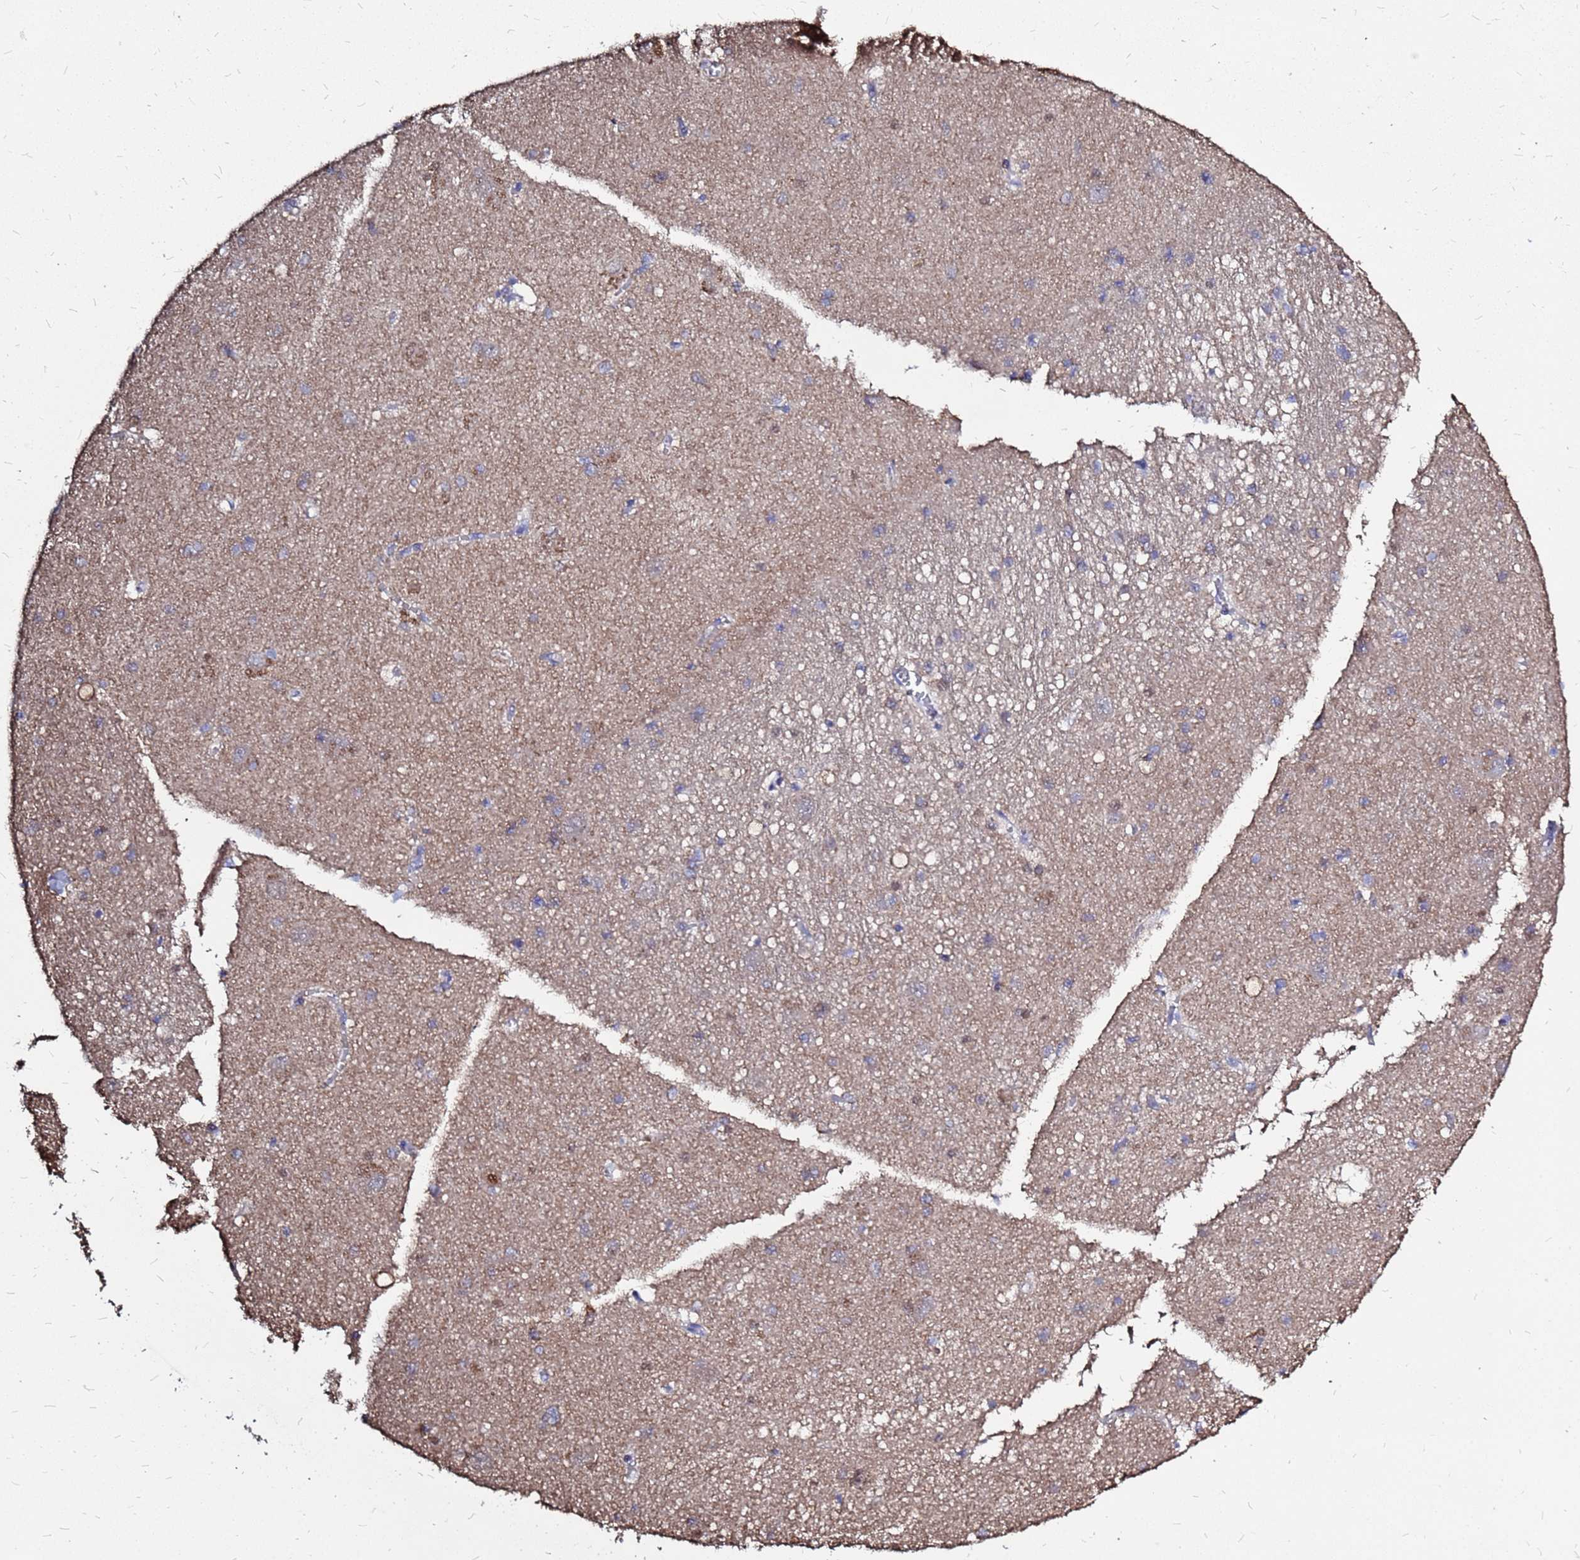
{"staining": {"intensity": "moderate", "quantity": "<25%", "location": "nuclear"}, "tissue": "caudate", "cell_type": "Glial cells", "image_type": "normal", "snomed": [{"axis": "morphology", "description": "Normal tissue, NOS"}, {"axis": "topography", "description": "Lateral ventricle wall"}], "caption": "An image showing moderate nuclear staining in about <25% of glial cells in unremarkable caudate, as visualized by brown immunohistochemical staining.", "gene": "MOB2", "patient": {"sex": "male", "age": 37}}